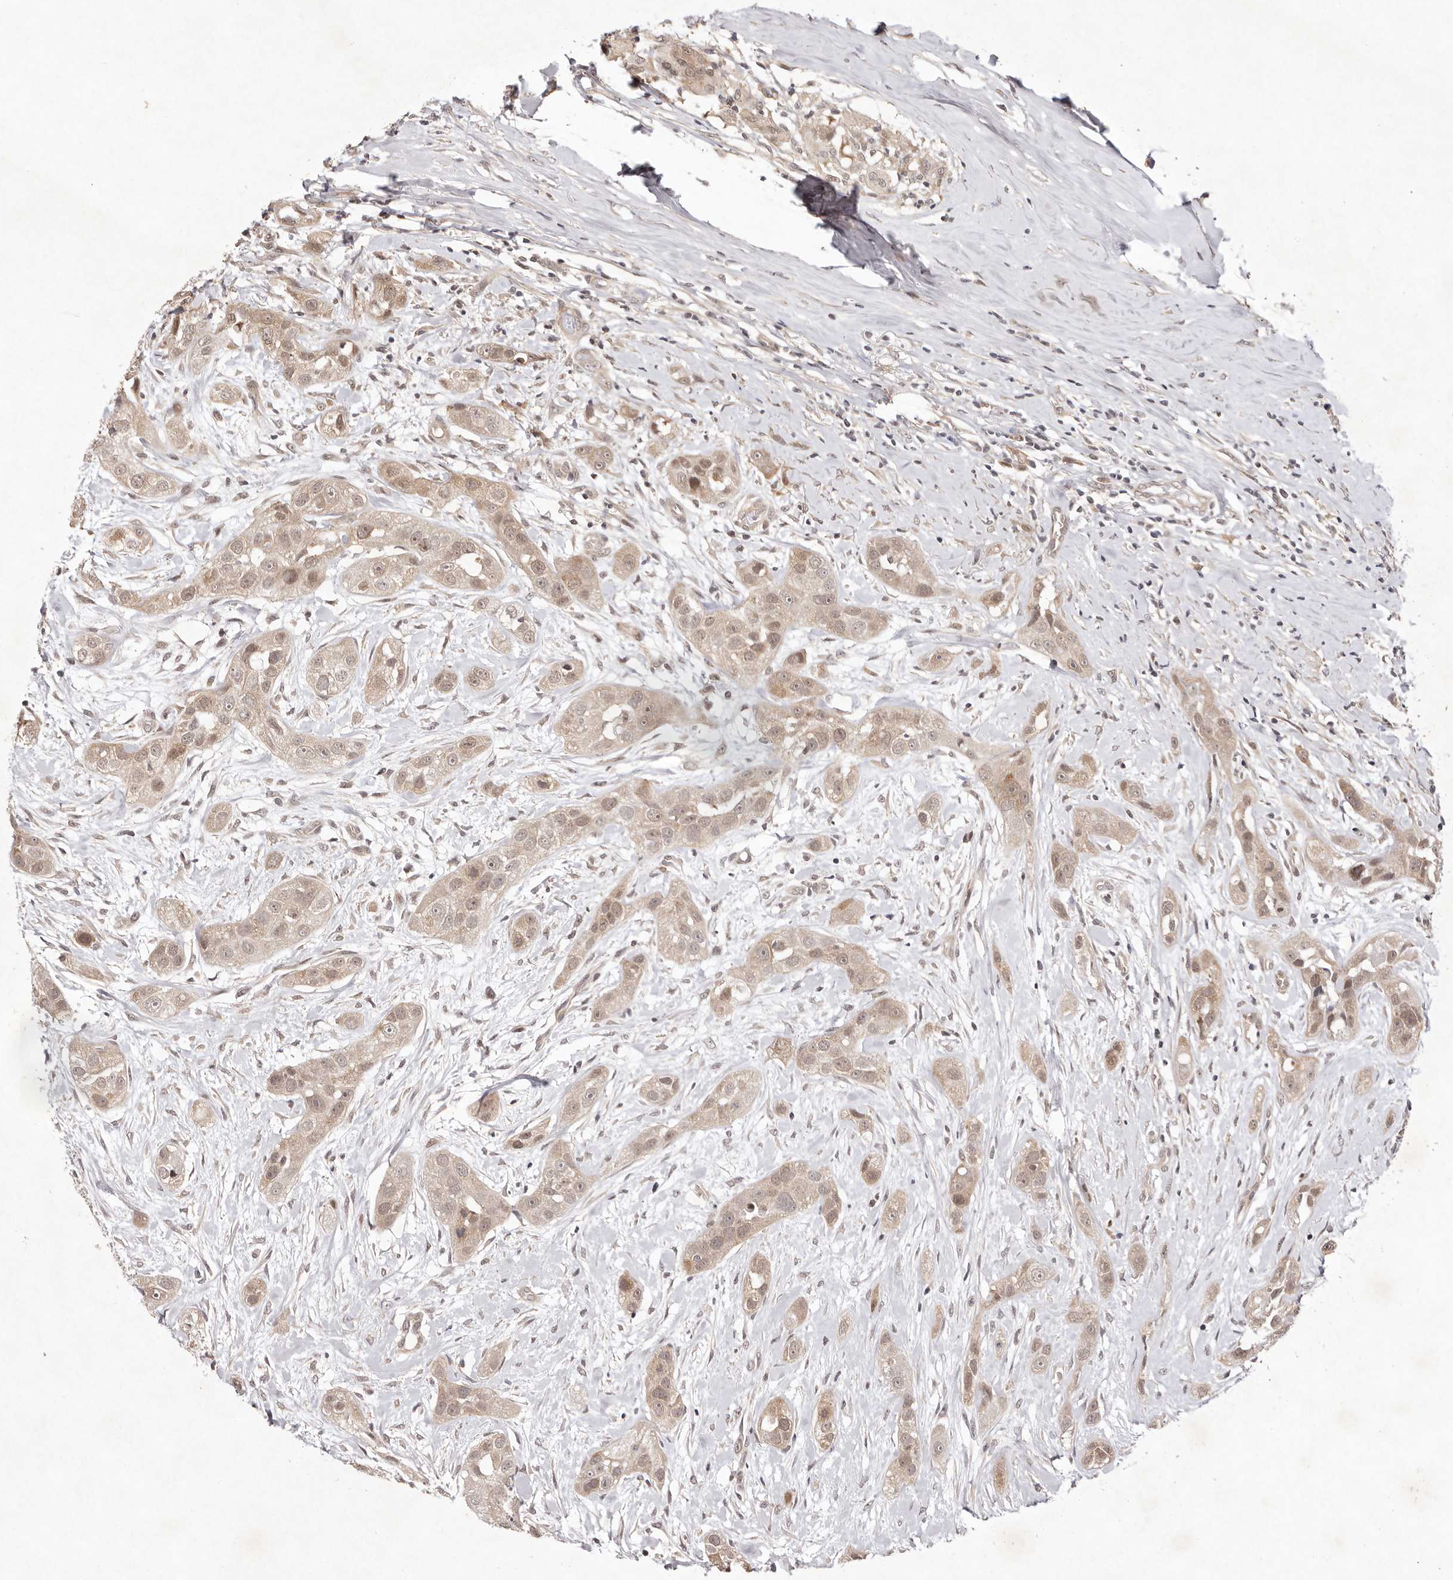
{"staining": {"intensity": "weak", "quantity": ">75%", "location": "cytoplasmic/membranous,nuclear"}, "tissue": "head and neck cancer", "cell_type": "Tumor cells", "image_type": "cancer", "snomed": [{"axis": "morphology", "description": "Normal tissue, NOS"}, {"axis": "morphology", "description": "Squamous cell carcinoma, NOS"}, {"axis": "topography", "description": "Skeletal muscle"}, {"axis": "topography", "description": "Head-Neck"}], "caption": "High-magnification brightfield microscopy of head and neck cancer stained with DAB (brown) and counterstained with hematoxylin (blue). tumor cells exhibit weak cytoplasmic/membranous and nuclear staining is appreciated in approximately>75% of cells.", "gene": "BUD31", "patient": {"sex": "male", "age": 51}}